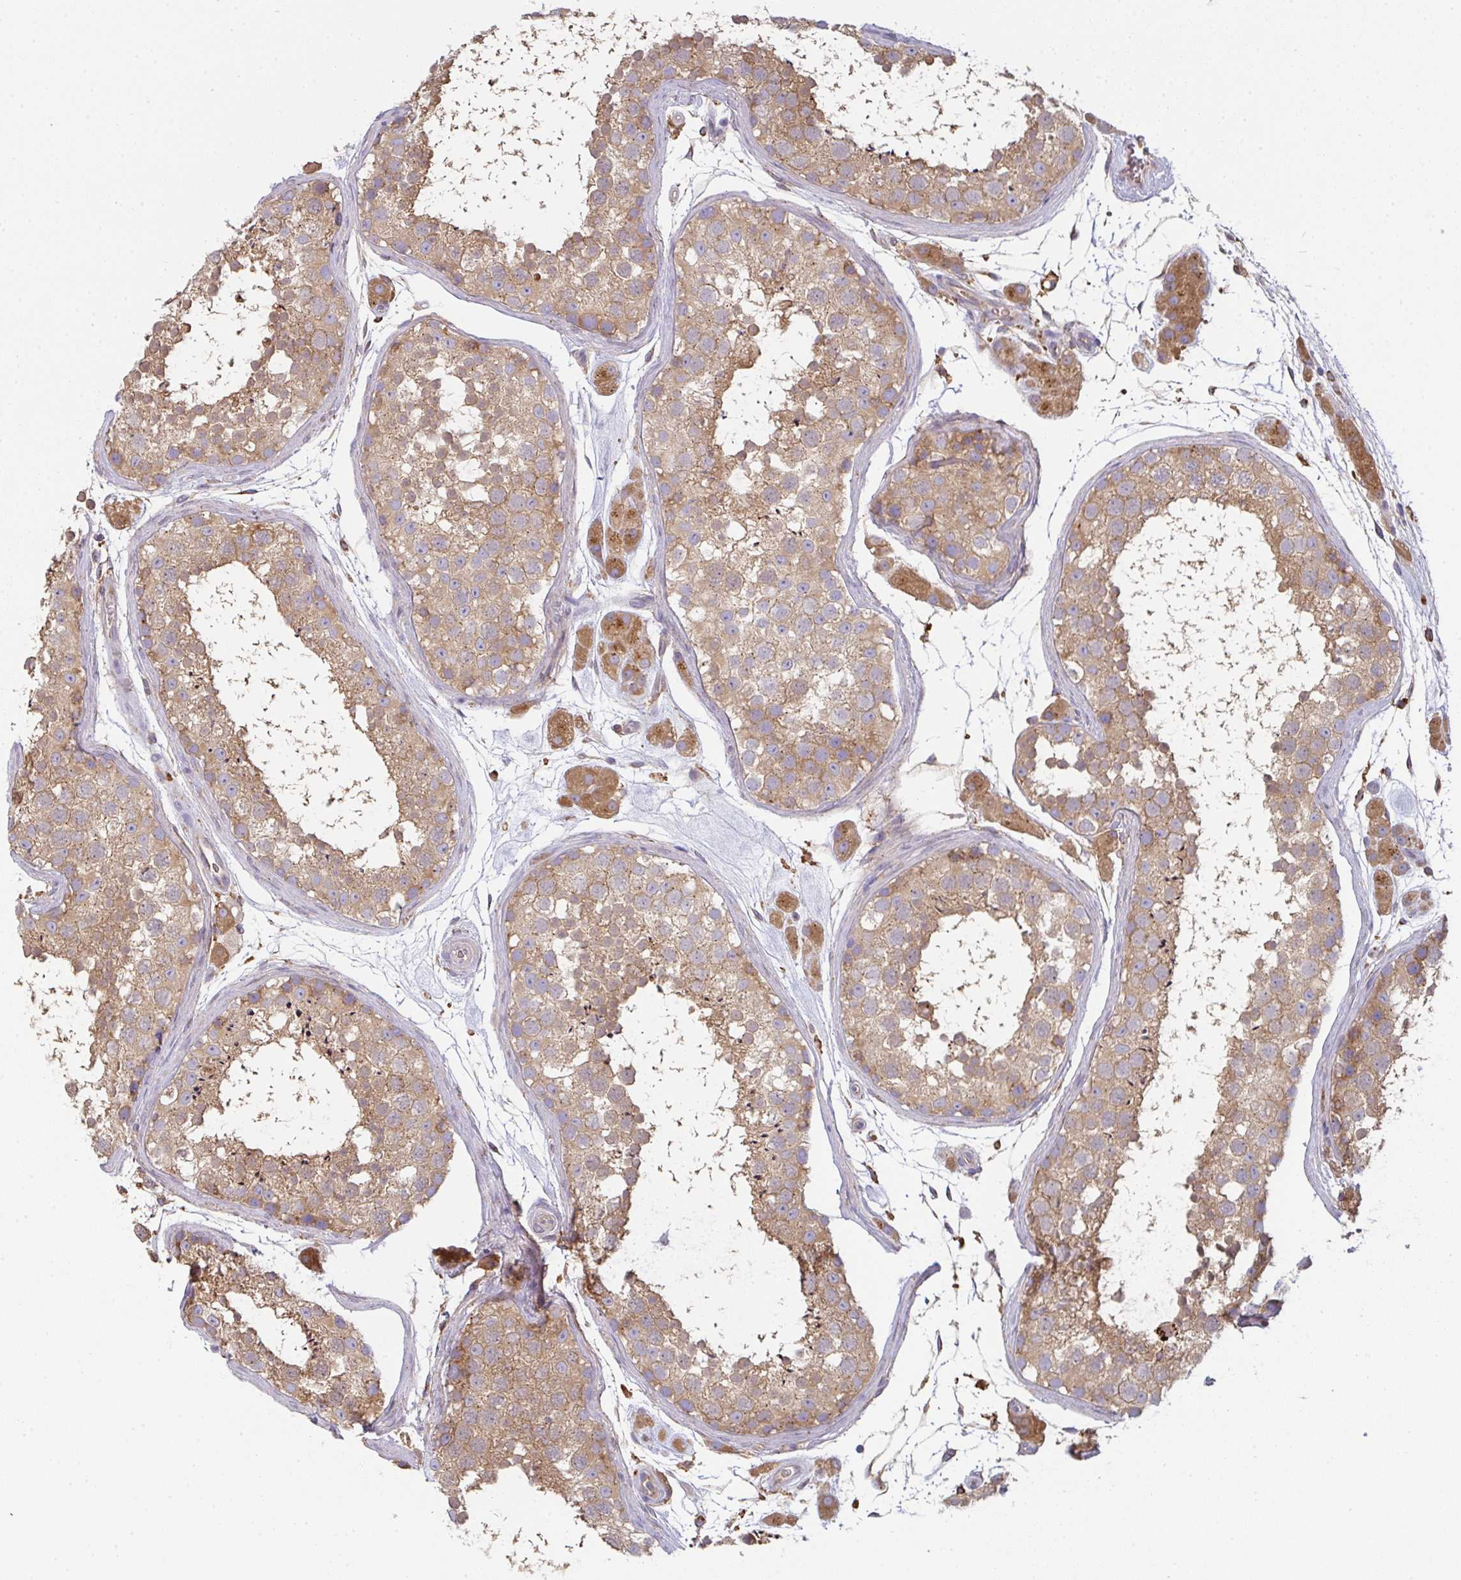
{"staining": {"intensity": "moderate", "quantity": "25%-75%", "location": "cytoplasmic/membranous"}, "tissue": "testis", "cell_type": "Cells in seminiferous ducts", "image_type": "normal", "snomed": [{"axis": "morphology", "description": "Normal tissue, NOS"}, {"axis": "topography", "description": "Testis"}], "caption": "Moderate cytoplasmic/membranous protein expression is identified in about 25%-75% of cells in seminiferous ducts in testis.", "gene": "SNX5", "patient": {"sex": "male", "age": 41}}